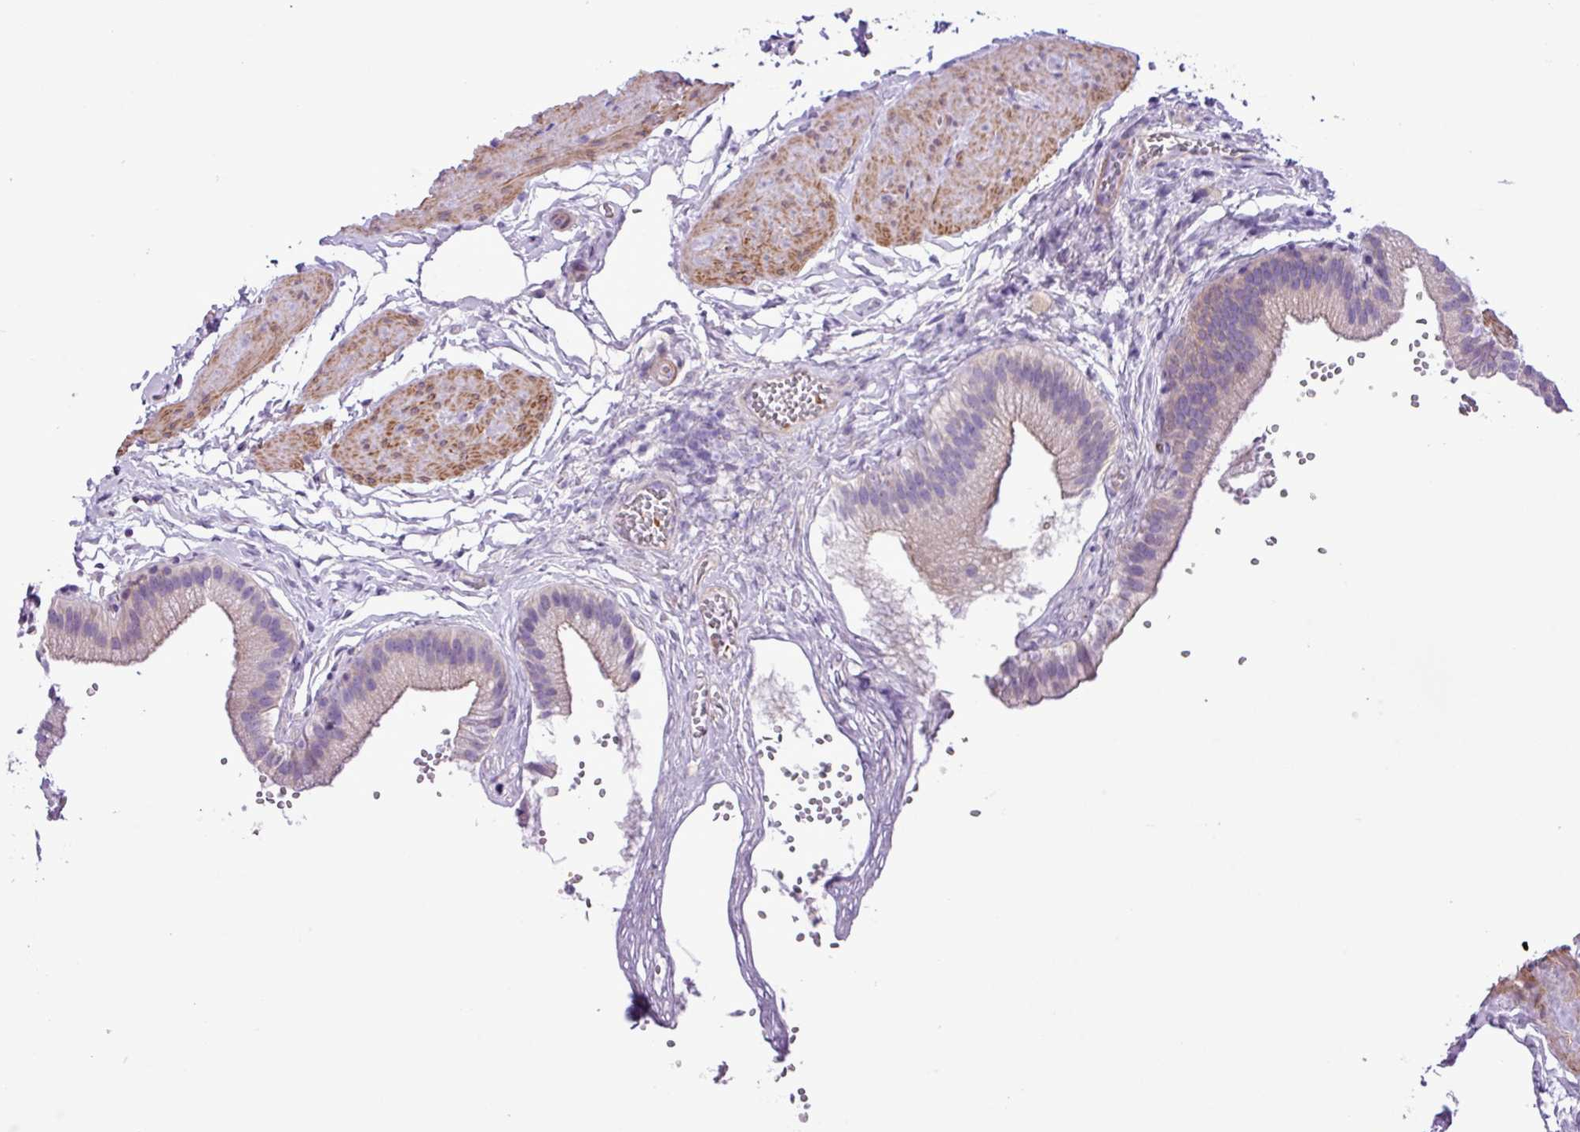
{"staining": {"intensity": "weak", "quantity": "25%-75%", "location": "cytoplasmic/membranous"}, "tissue": "gallbladder", "cell_type": "Glandular cells", "image_type": "normal", "snomed": [{"axis": "morphology", "description": "Normal tissue, NOS"}, {"axis": "topography", "description": "Gallbladder"}], "caption": "This image reveals IHC staining of unremarkable human gallbladder, with low weak cytoplasmic/membranous expression in approximately 25%-75% of glandular cells.", "gene": "C11orf91", "patient": {"sex": "female", "age": 54}}